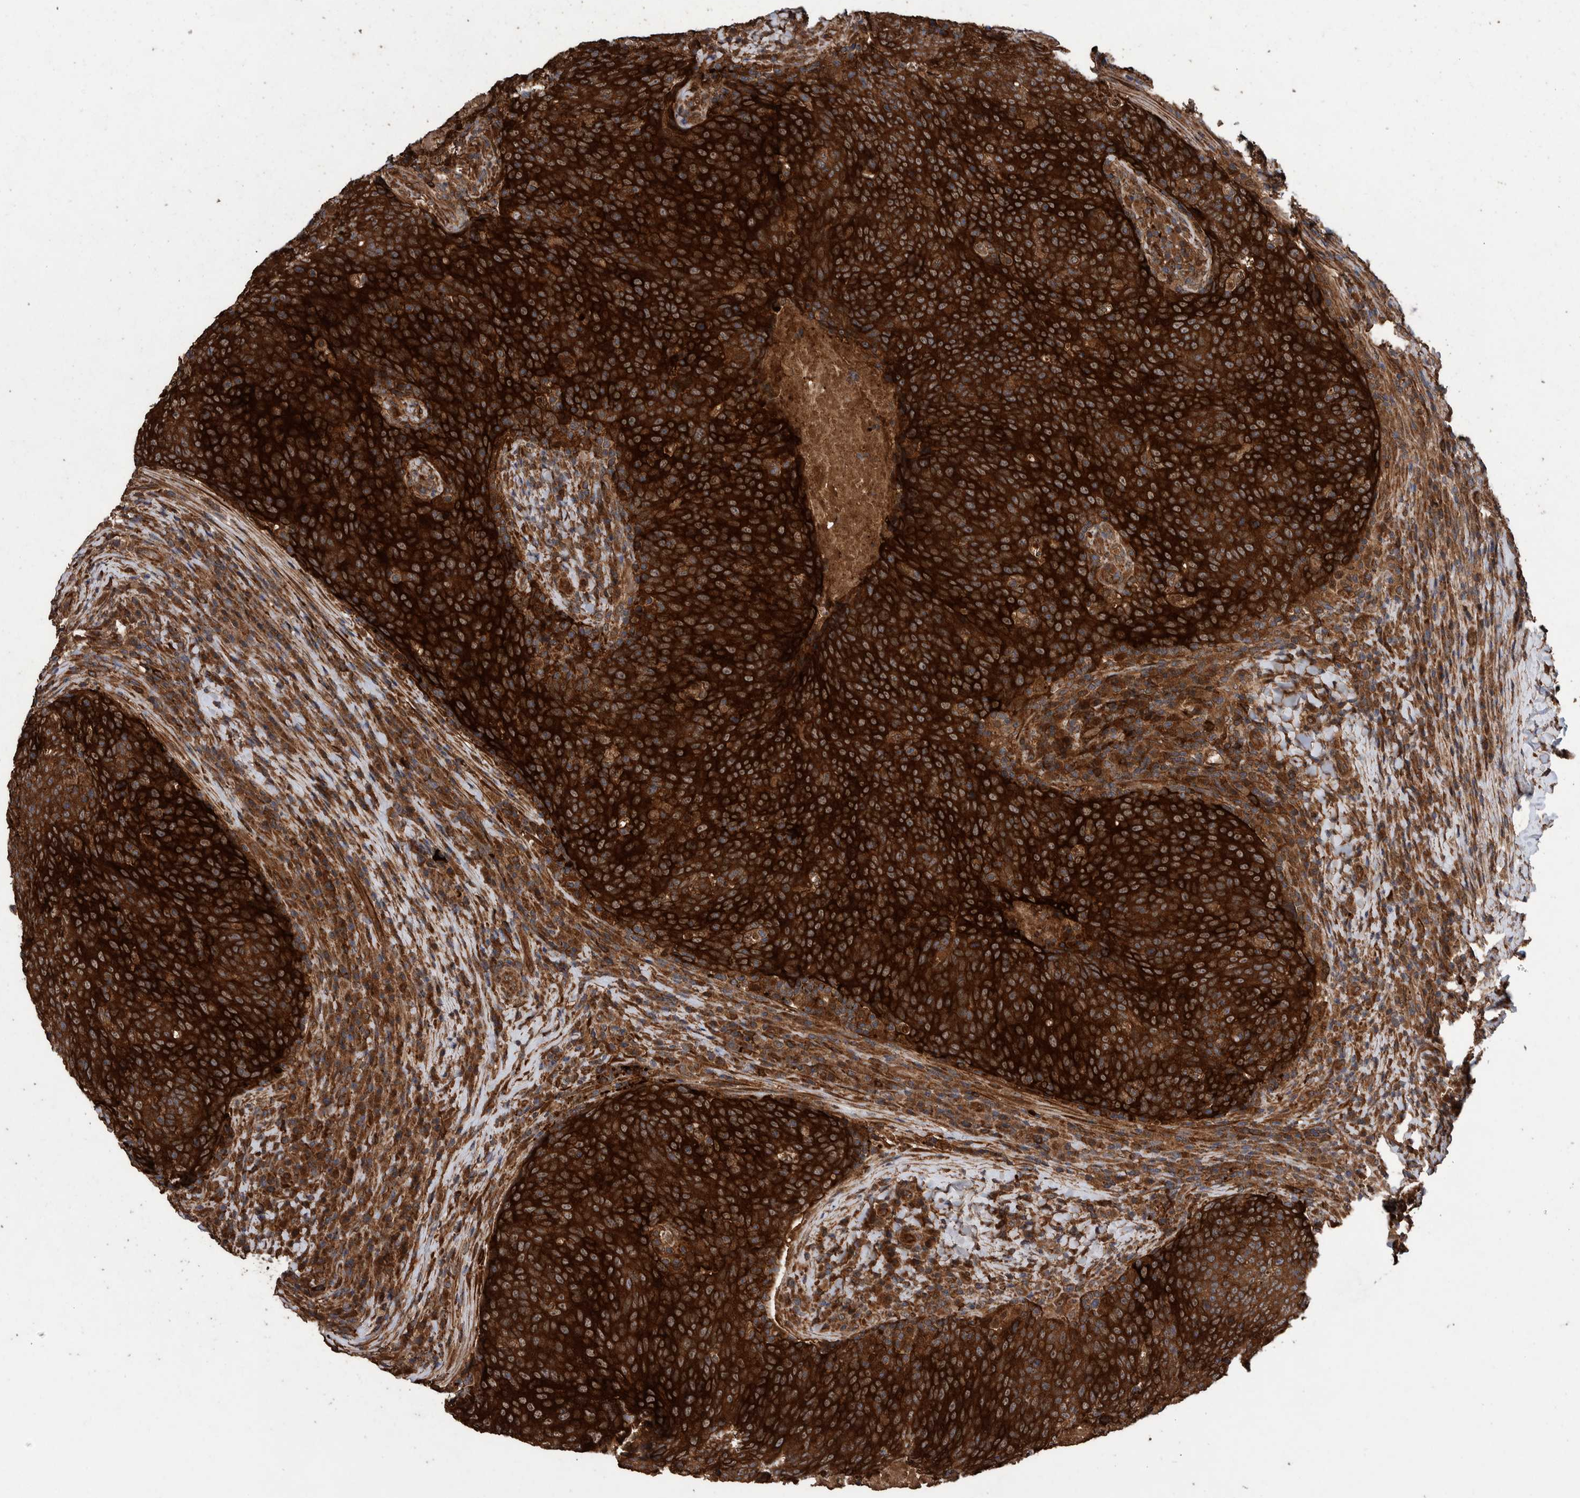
{"staining": {"intensity": "strong", "quantity": ">75%", "location": "cytoplasmic/membranous"}, "tissue": "head and neck cancer", "cell_type": "Tumor cells", "image_type": "cancer", "snomed": [{"axis": "morphology", "description": "Squamous cell carcinoma, NOS"}, {"axis": "morphology", "description": "Squamous cell carcinoma, metastatic, NOS"}, {"axis": "topography", "description": "Lymph node"}, {"axis": "topography", "description": "Head-Neck"}], "caption": "Protein expression analysis of human squamous cell carcinoma (head and neck) reveals strong cytoplasmic/membranous positivity in about >75% of tumor cells.", "gene": "TRIM16", "patient": {"sex": "male", "age": 62}}